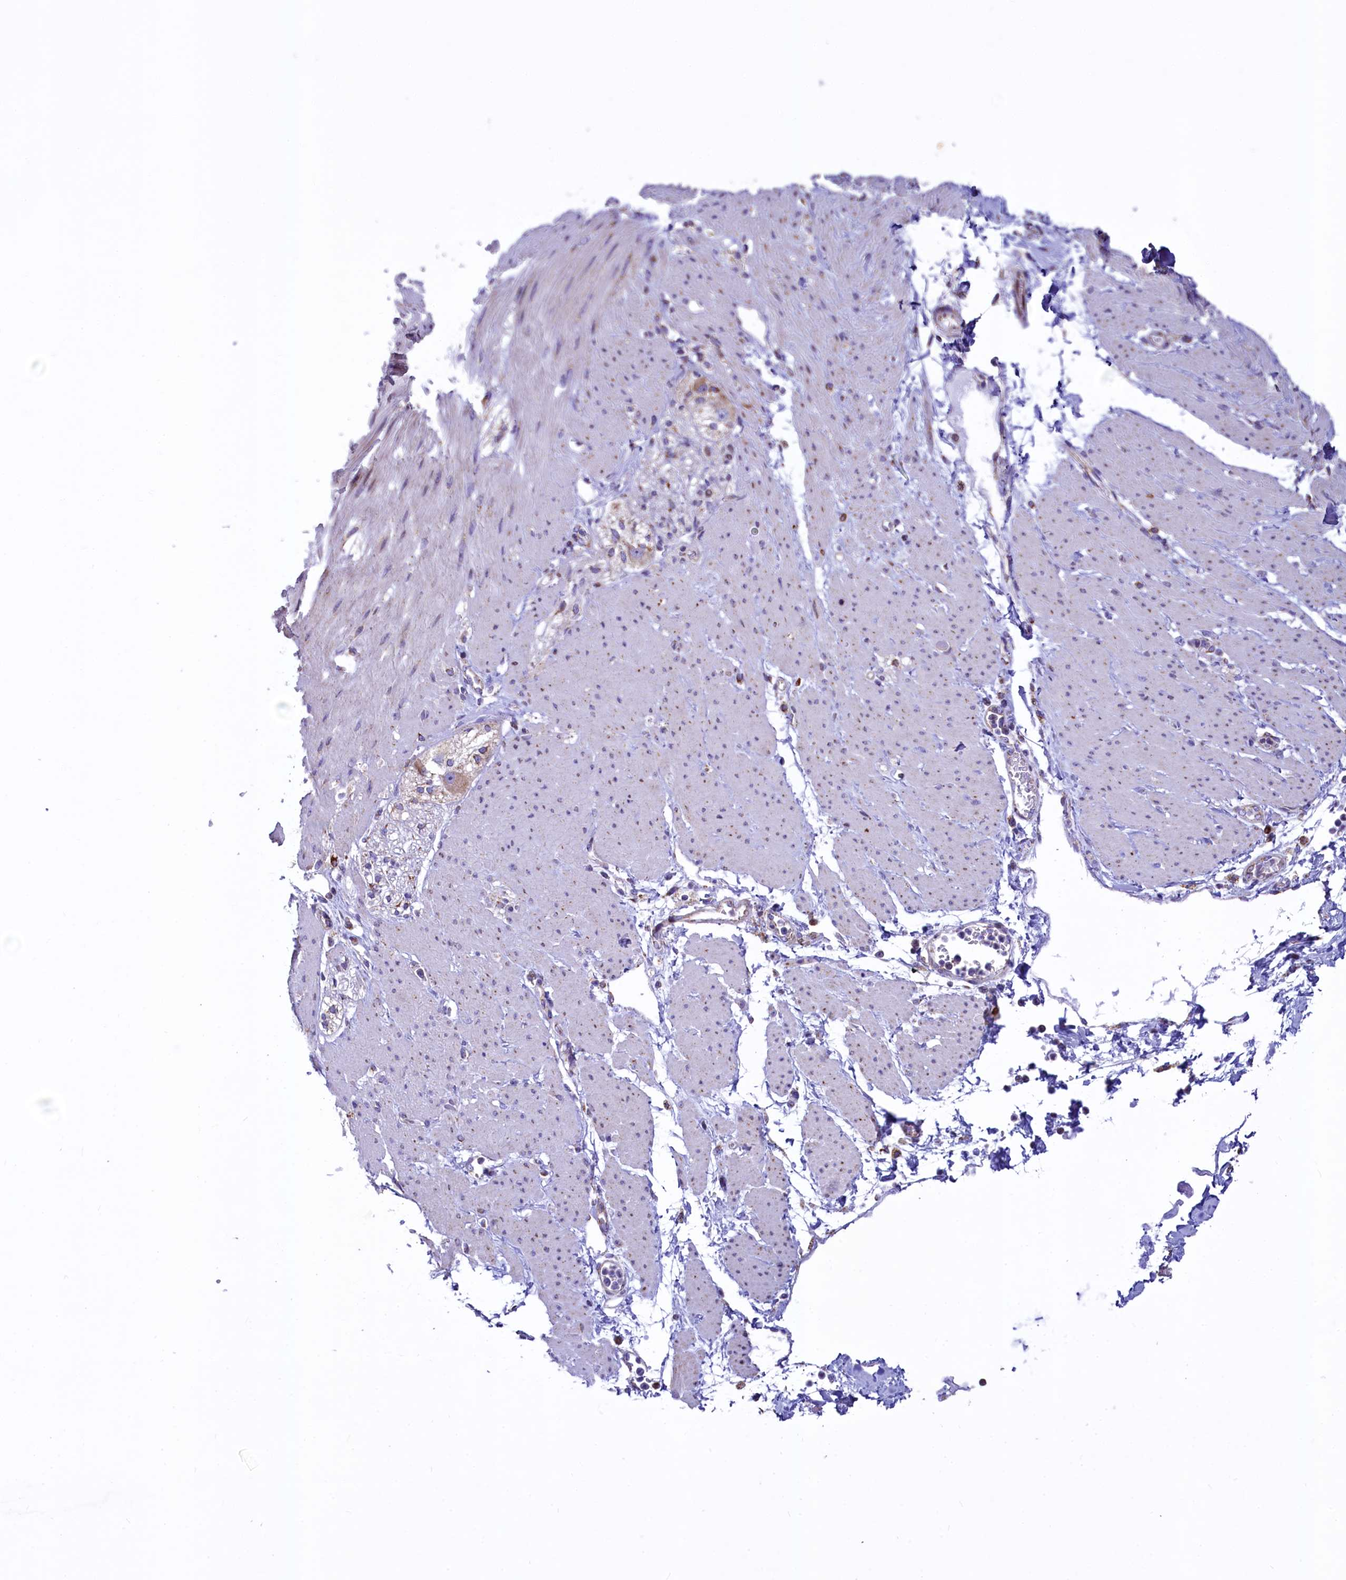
{"staining": {"intensity": "moderate", "quantity": "25%-75%", "location": "cytoplasmic/membranous"}, "tissue": "adipose tissue", "cell_type": "Adipocytes", "image_type": "normal", "snomed": [{"axis": "morphology", "description": "Normal tissue, NOS"}, {"axis": "morphology", "description": "Adenocarcinoma, NOS"}, {"axis": "topography", "description": "Duodenum"}, {"axis": "topography", "description": "Peripheral nerve tissue"}], "caption": "Protein staining demonstrates moderate cytoplasmic/membranous staining in approximately 25%-75% of adipocytes in normal adipose tissue. The protein of interest is stained brown, and the nuclei are stained in blue (DAB (3,3'-diaminobenzidine) IHC with brightfield microscopy, high magnification).", "gene": "VWCE", "patient": {"sex": "female", "age": 60}}